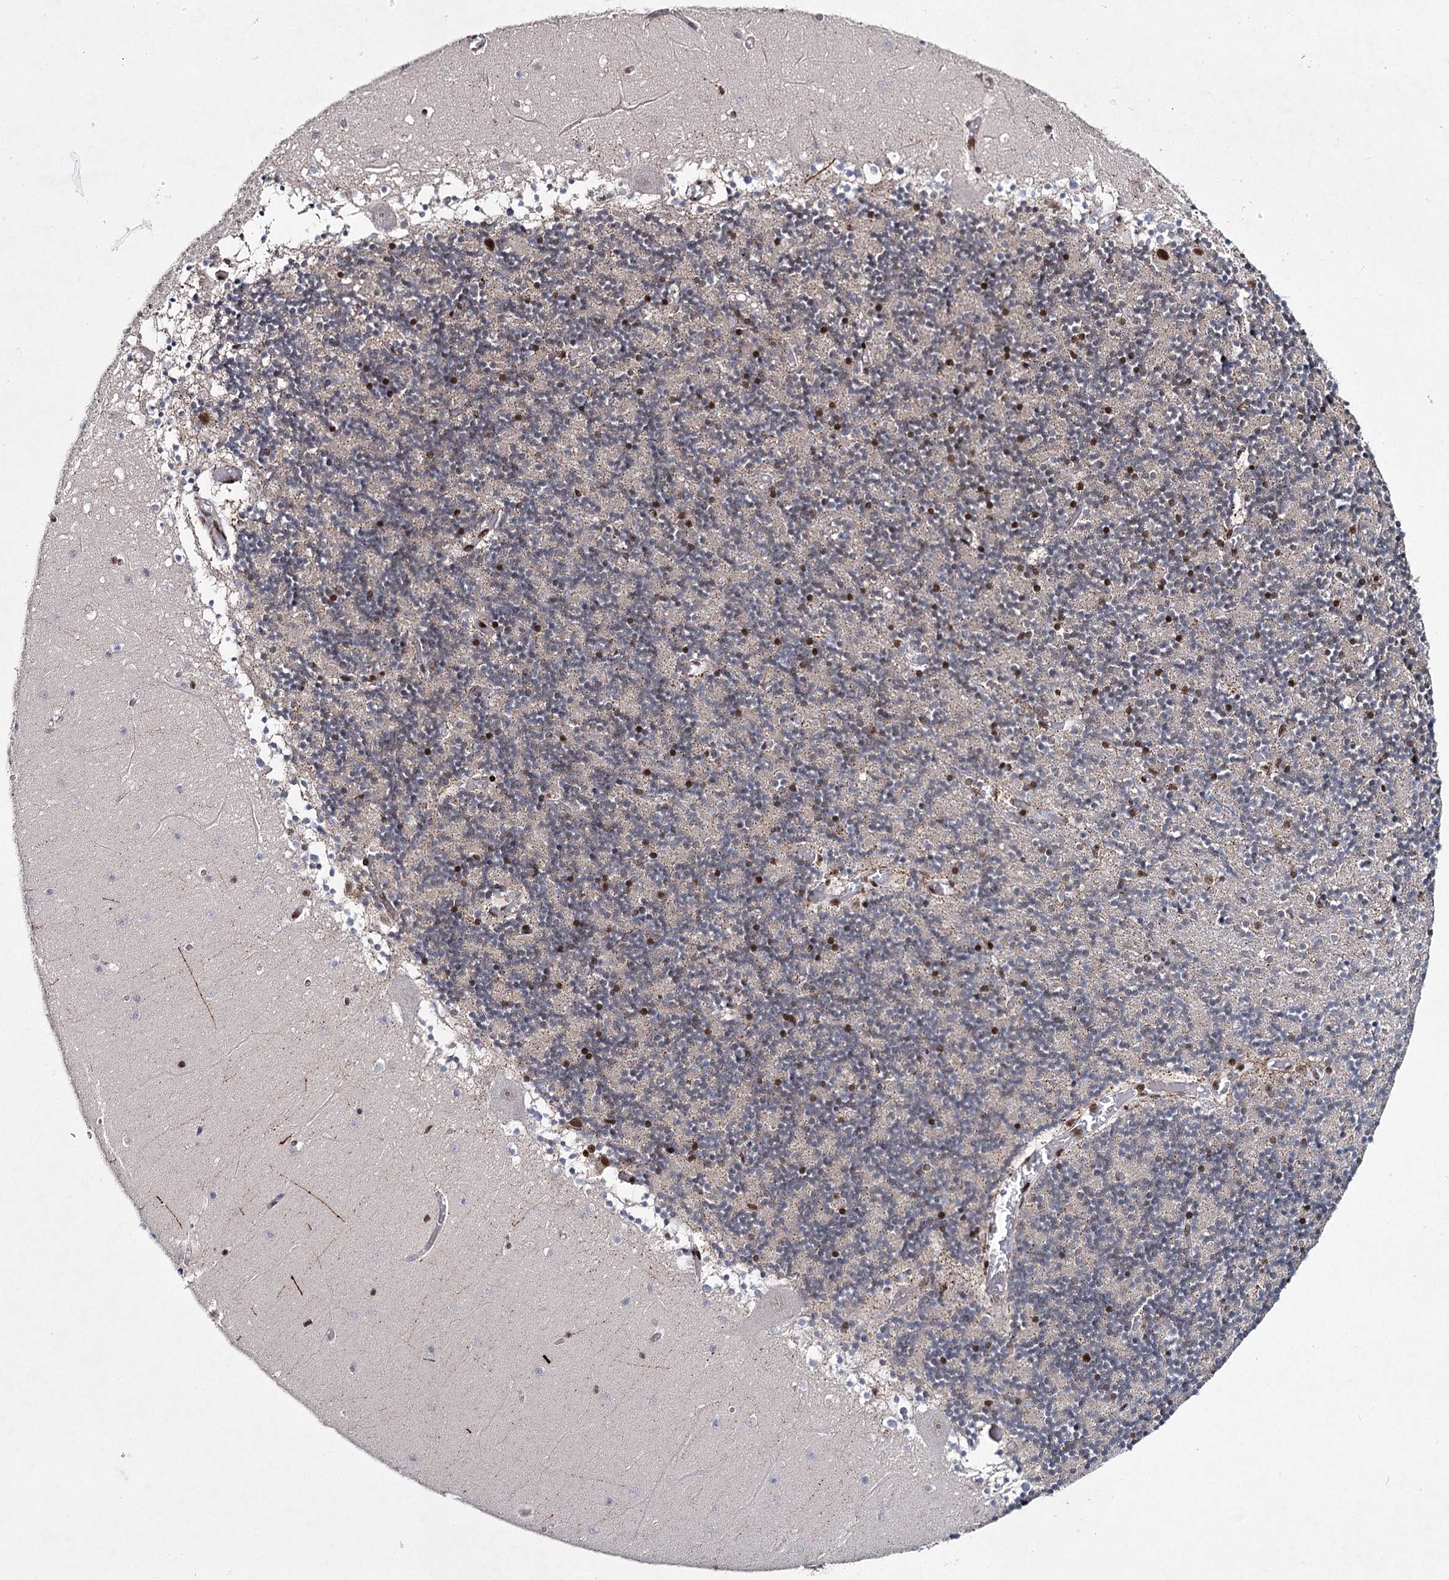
{"staining": {"intensity": "strong", "quantity": "25%-75%", "location": "nuclear"}, "tissue": "cerebellum", "cell_type": "Cells in granular layer", "image_type": "normal", "snomed": [{"axis": "morphology", "description": "Normal tissue, NOS"}, {"axis": "topography", "description": "Cerebellum"}], "caption": "Benign cerebellum displays strong nuclear staining in approximately 25%-75% of cells in granular layer, visualized by immunohistochemistry. The protein is stained brown, and the nuclei are stained in blue (DAB (3,3'-diaminobenzidine) IHC with brightfield microscopy, high magnification).", "gene": "SCAF8", "patient": {"sex": "female", "age": 28}}